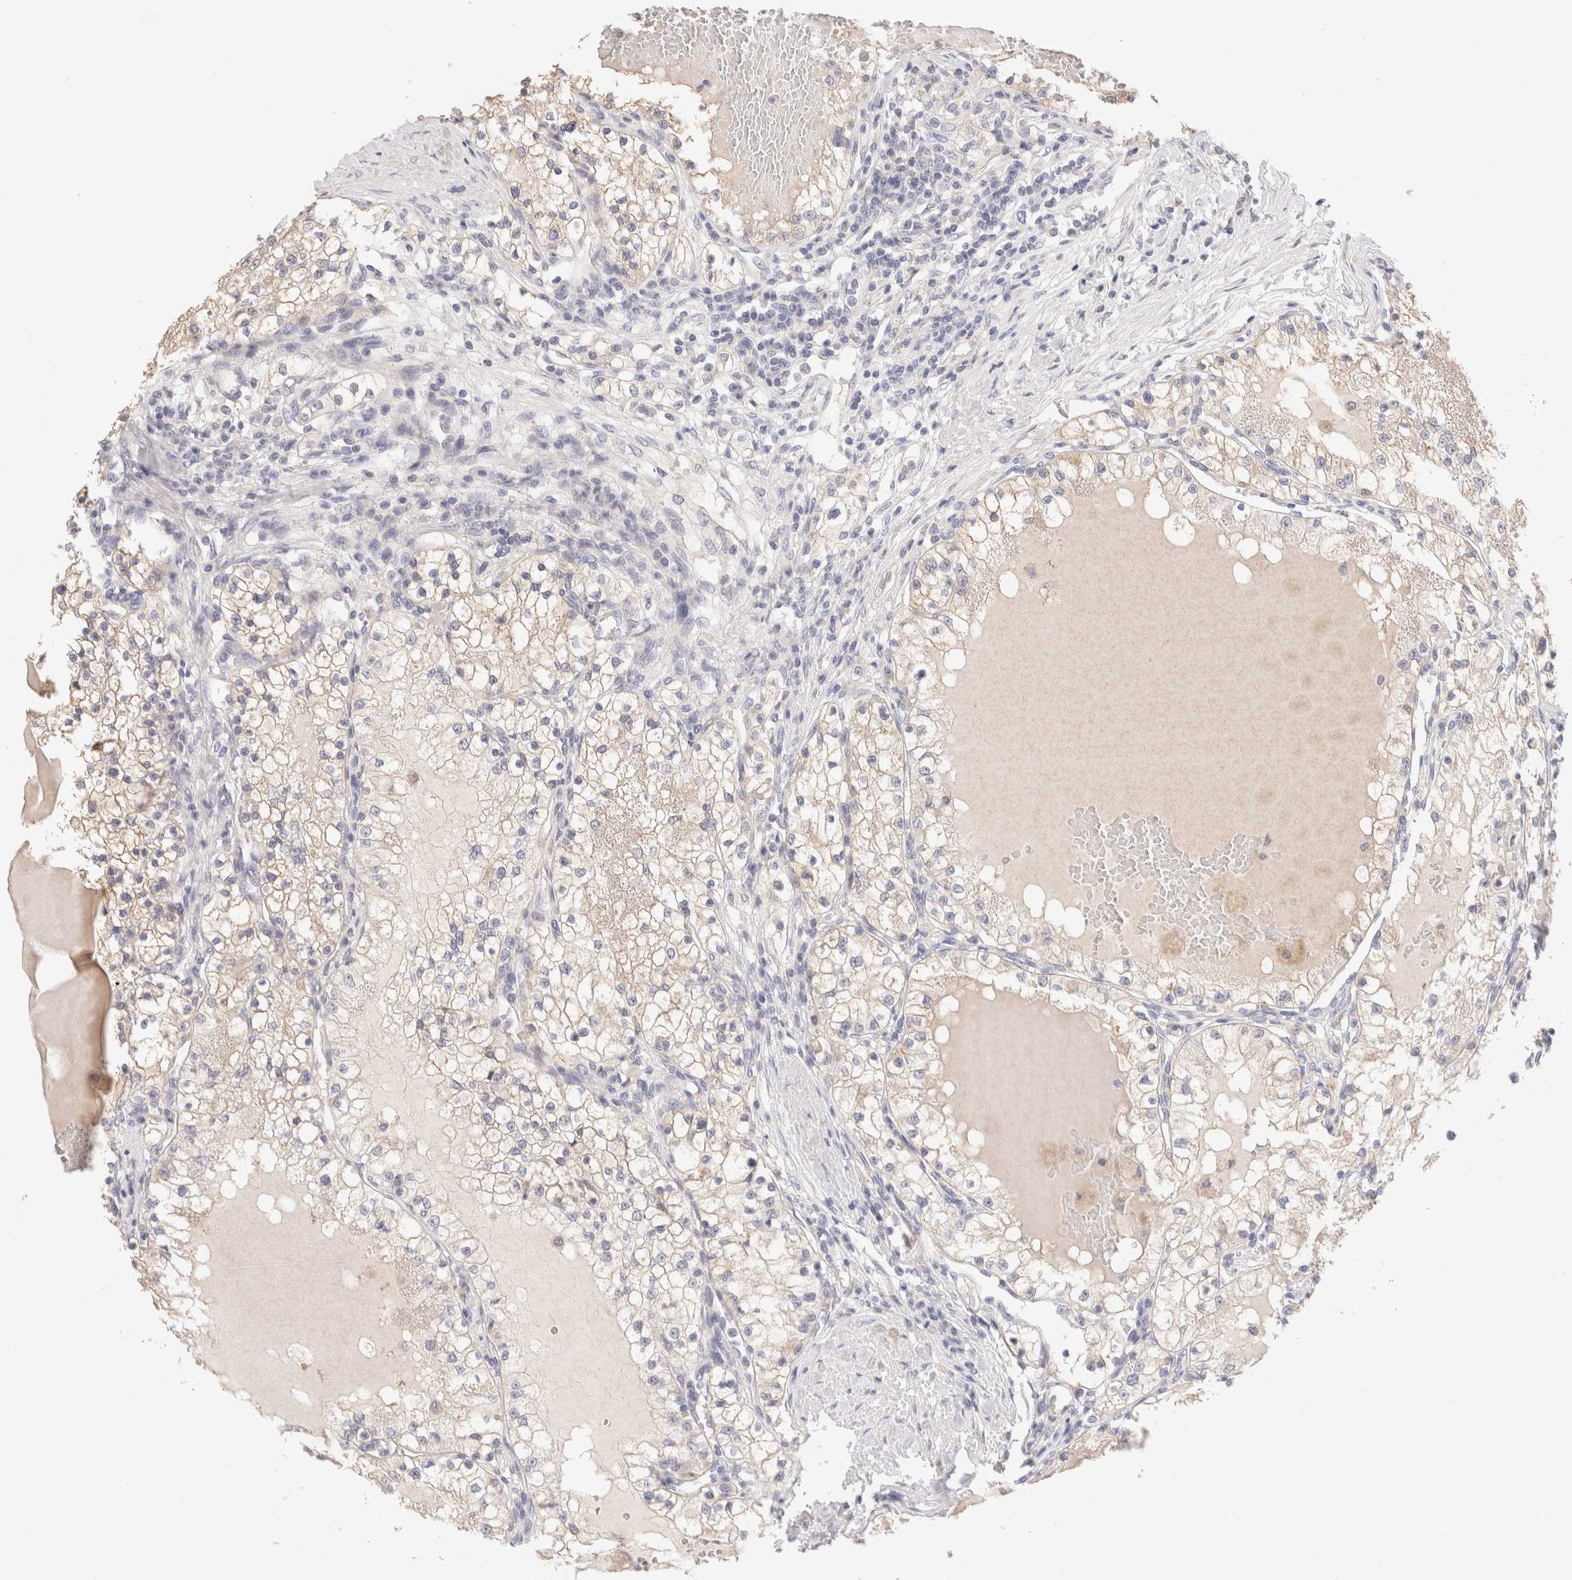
{"staining": {"intensity": "negative", "quantity": "none", "location": "none"}, "tissue": "renal cancer", "cell_type": "Tumor cells", "image_type": "cancer", "snomed": [{"axis": "morphology", "description": "Adenocarcinoma, NOS"}, {"axis": "topography", "description": "Kidney"}], "caption": "Protein analysis of renal cancer exhibits no significant staining in tumor cells.", "gene": "SCGB2A2", "patient": {"sex": "male", "age": 68}}